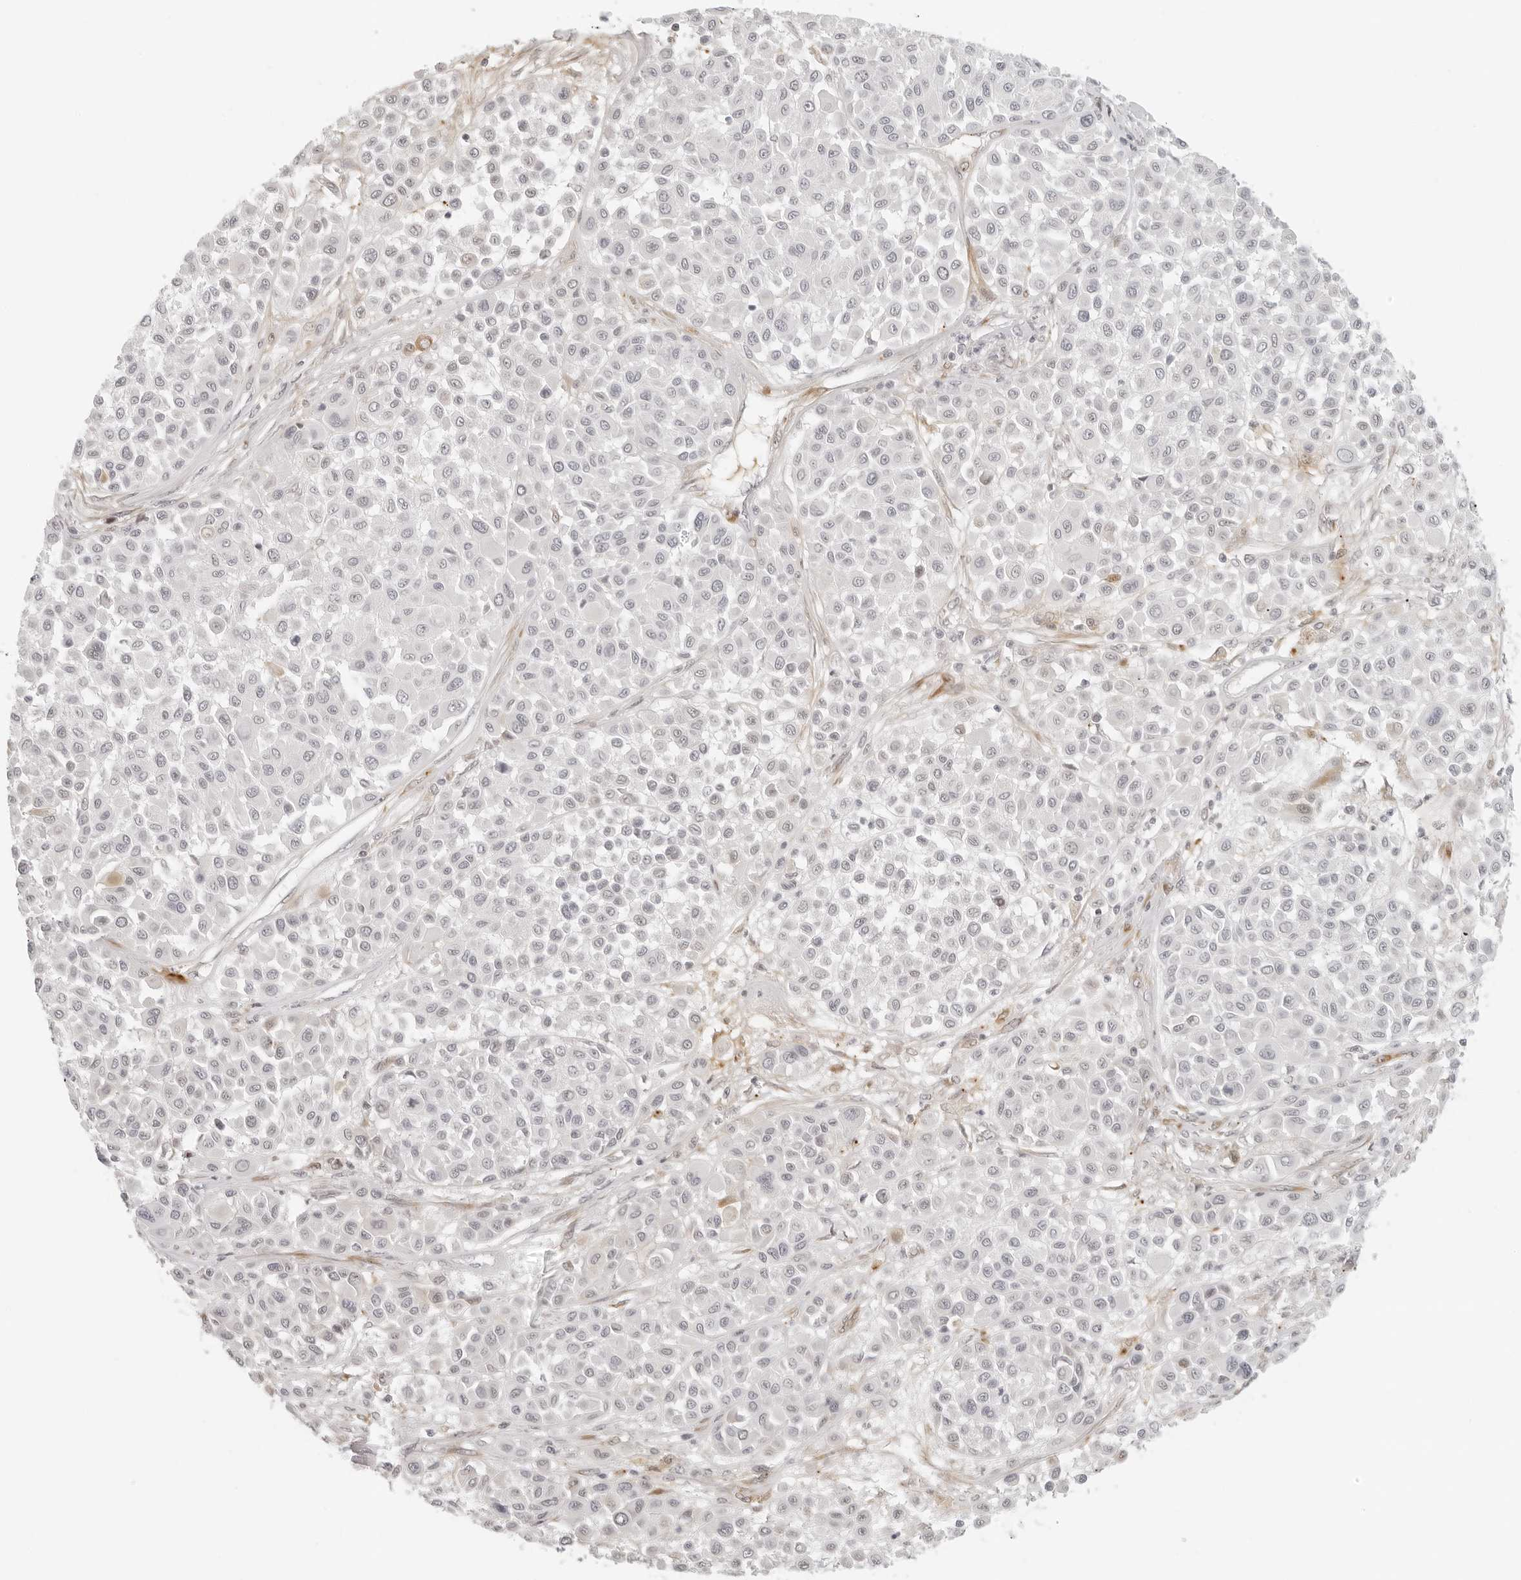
{"staining": {"intensity": "negative", "quantity": "none", "location": "none"}, "tissue": "melanoma", "cell_type": "Tumor cells", "image_type": "cancer", "snomed": [{"axis": "morphology", "description": "Malignant melanoma, Metastatic site"}, {"axis": "topography", "description": "Soft tissue"}], "caption": "Immunohistochemical staining of malignant melanoma (metastatic site) displays no significant expression in tumor cells.", "gene": "ZNF678", "patient": {"sex": "male", "age": 41}}